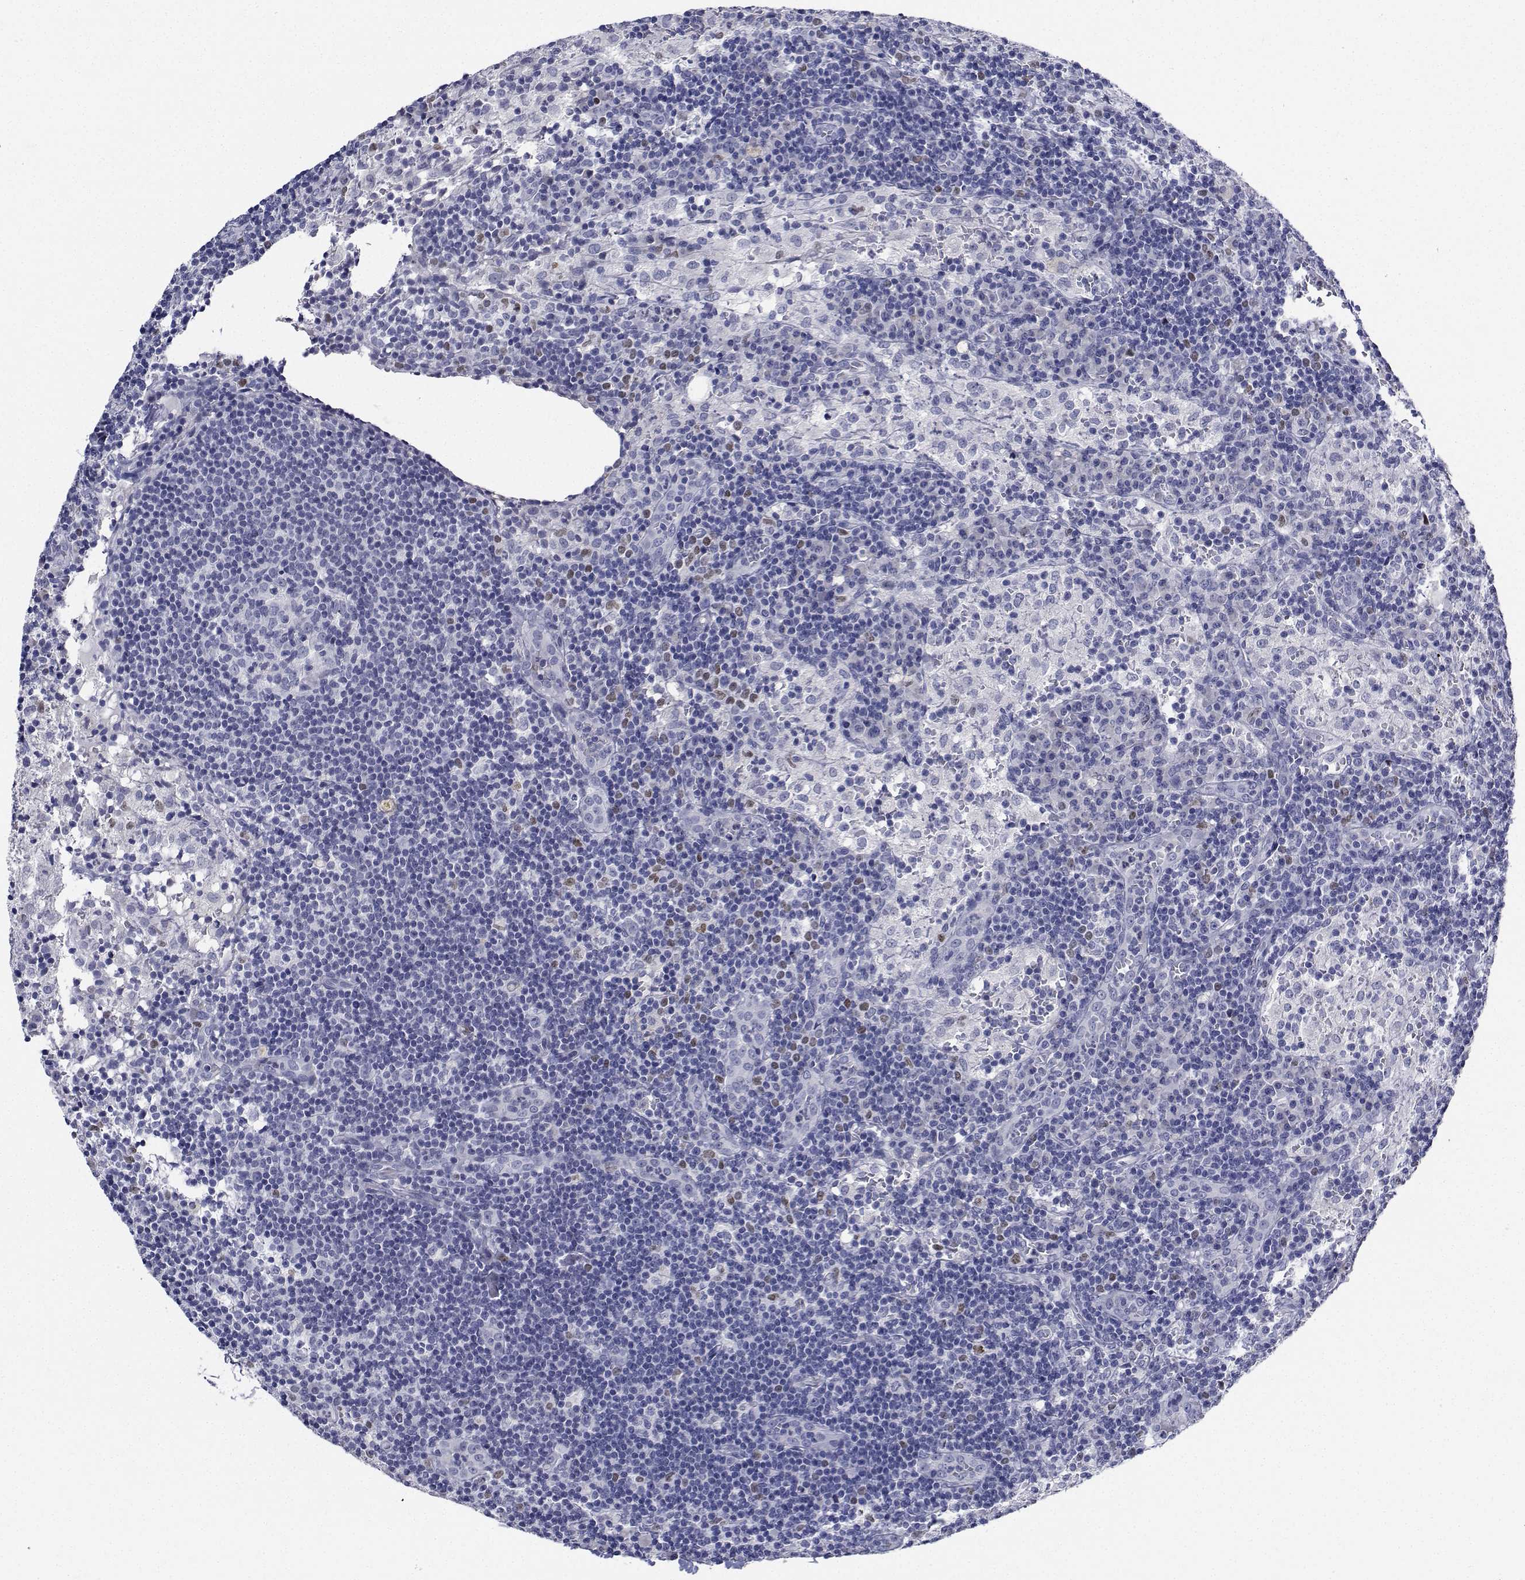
{"staining": {"intensity": "negative", "quantity": "none", "location": "none"}, "tissue": "lymph node", "cell_type": "Non-germinal center cells", "image_type": "normal", "snomed": [{"axis": "morphology", "description": "Normal tissue, NOS"}, {"axis": "topography", "description": "Lymph node"}], "caption": "Human lymph node stained for a protein using immunohistochemistry (IHC) reveals no staining in non-germinal center cells.", "gene": "PLXNA4", "patient": {"sex": "male", "age": 62}}